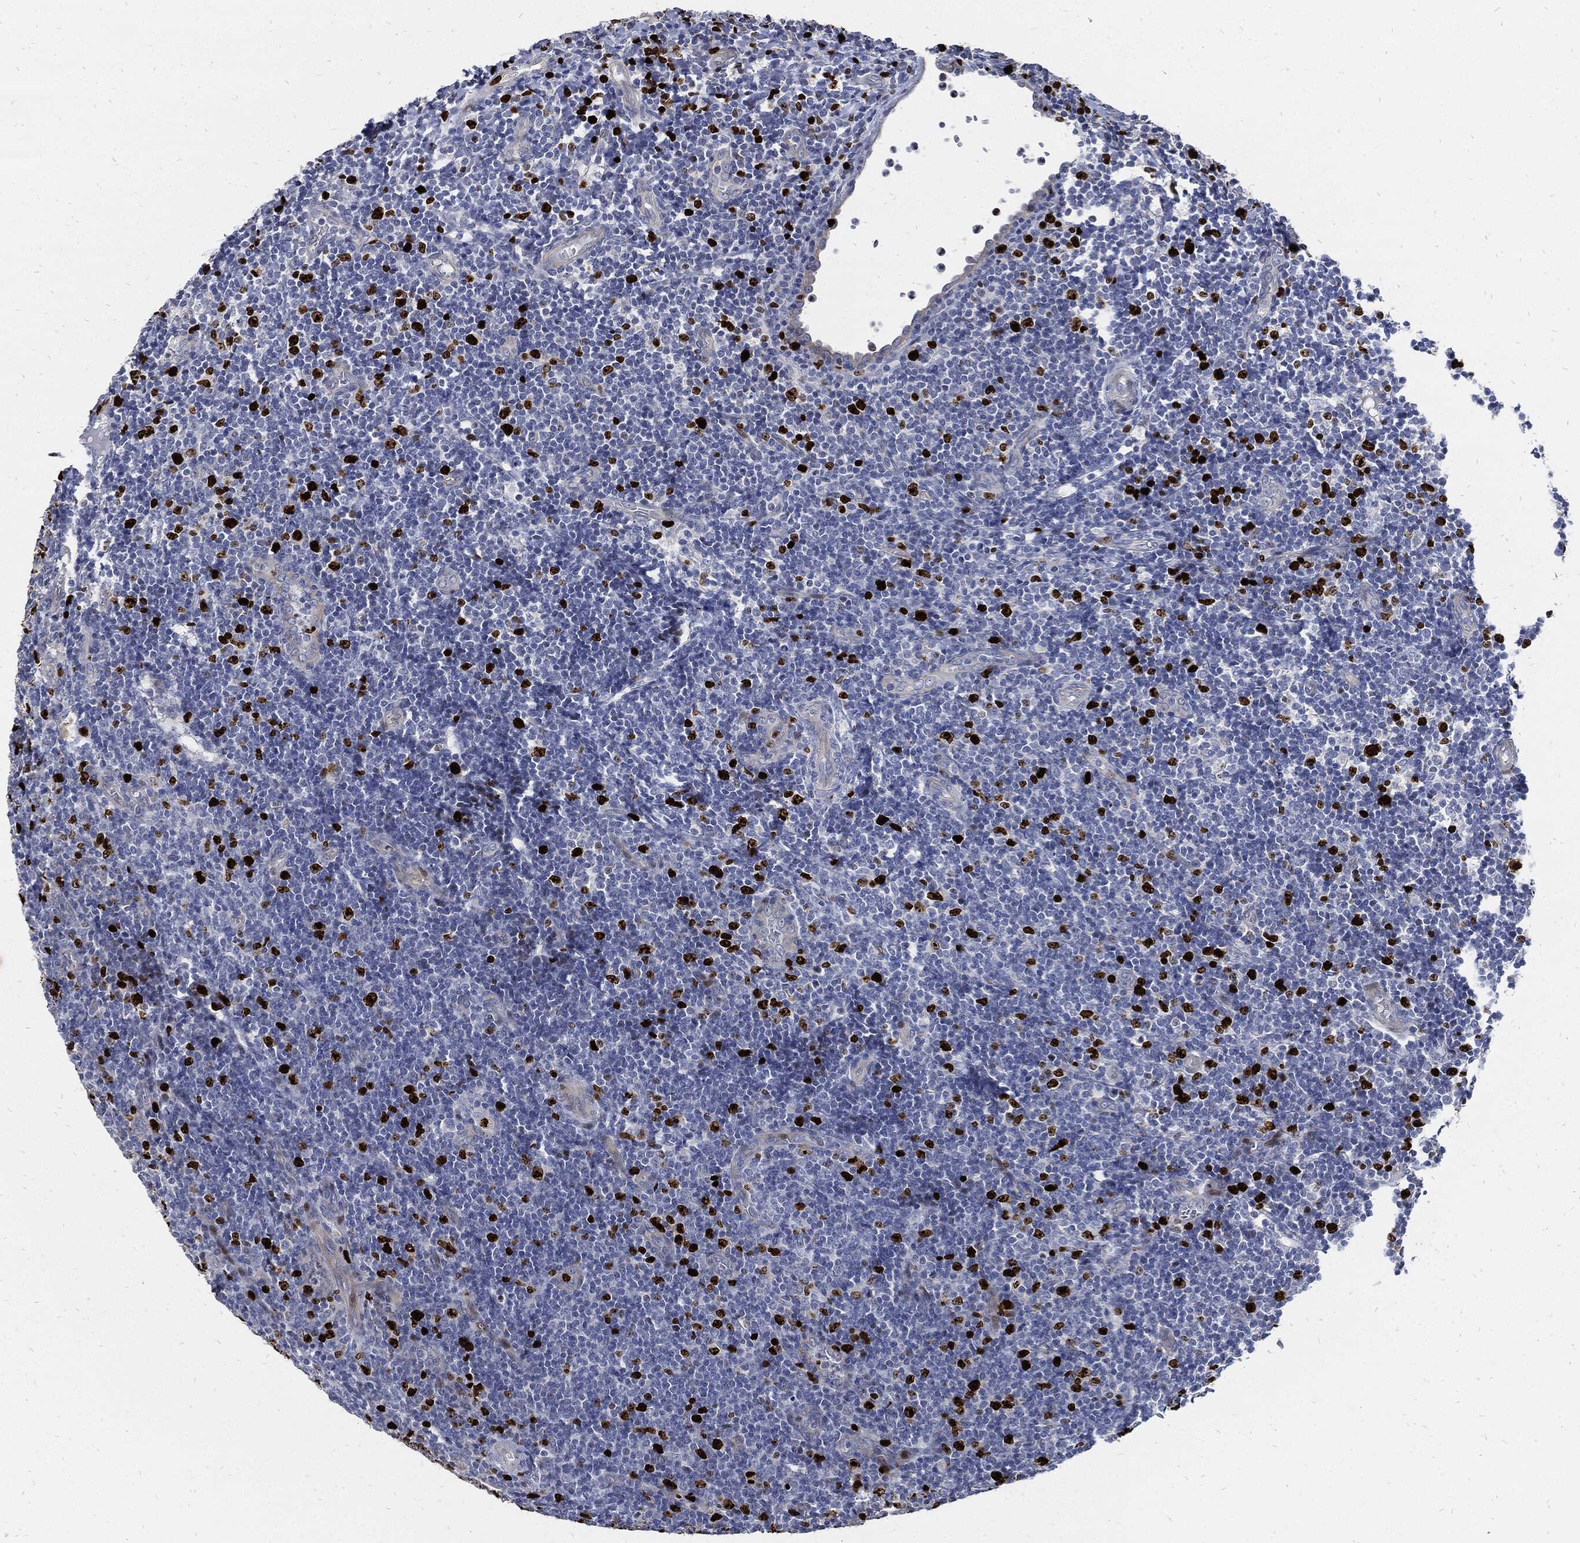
{"staining": {"intensity": "strong", "quantity": "25%-75%", "location": "nuclear"}, "tissue": "tonsil", "cell_type": "Germinal center cells", "image_type": "normal", "snomed": [{"axis": "morphology", "description": "Normal tissue, NOS"}, {"axis": "topography", "description": "Tonsil"}], "caption": "The photomicrograph reveals a brown stain indicating the presence of a protein in the nuclear of germinal center cells in tonsil. The protein of interest is shown in brown color, while the nuclei are stained blue.", "gene": "MKI67", "patient": {"sex": "female", "age": 5}}